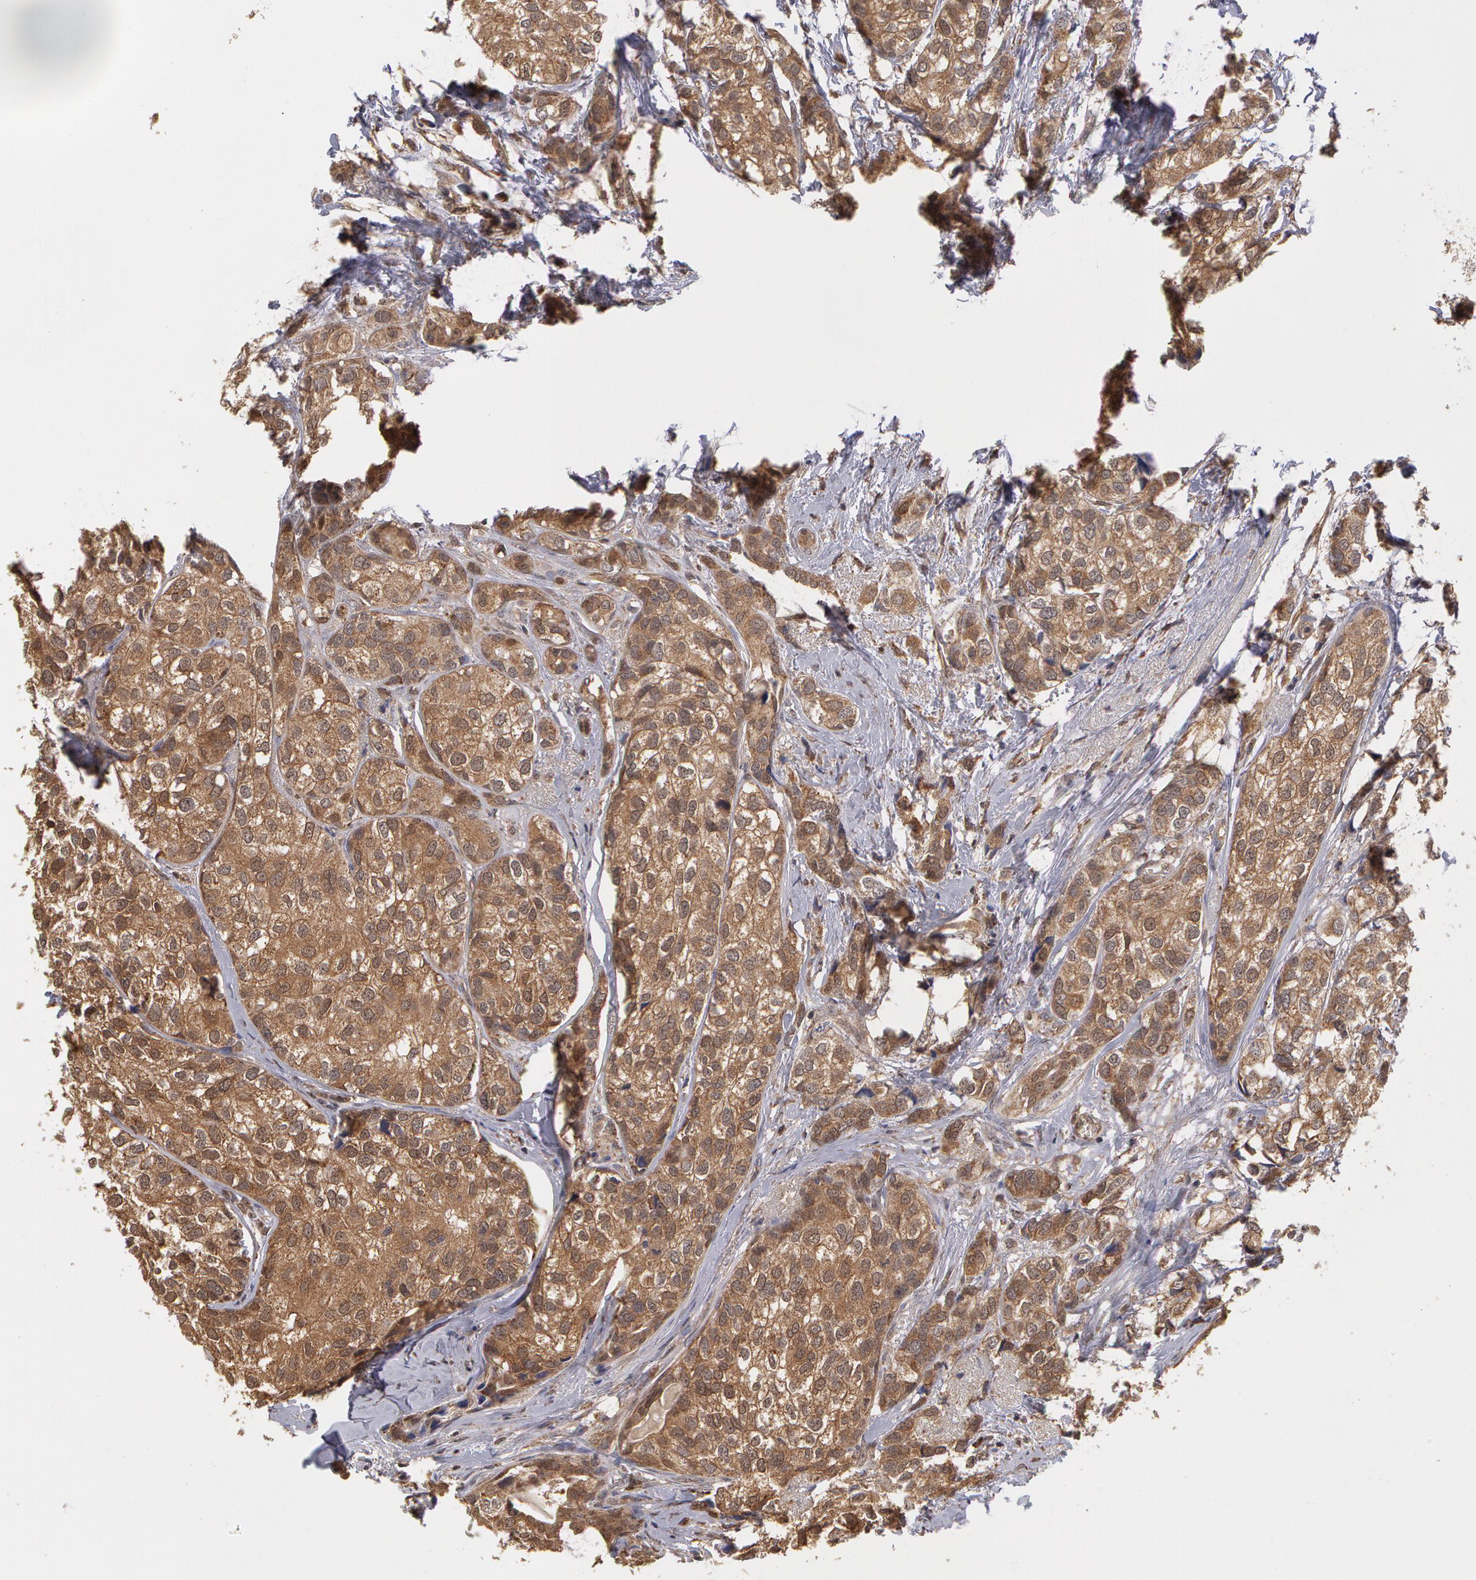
{"staining": {"intensity": "moderate", "quantity": ">75%", "location": "cytoplasmic/membranous"}, "tissue": "breast cancer", "cell_type": "Tumor cells", "image_type": "cancer", "snomed": [{"axis": "morphology", "description": "Duct carcinoma"}, {"axis": "topography", "description": "Breast"}], "caption": "A medium amount of moderate cytoplasmic/membranous staining is present in approximately >75% of tumor cells in breast invasive ductal carcinoma tissue.", "gene": "MPST", "patient": {"sex": "female", "age": 68}}